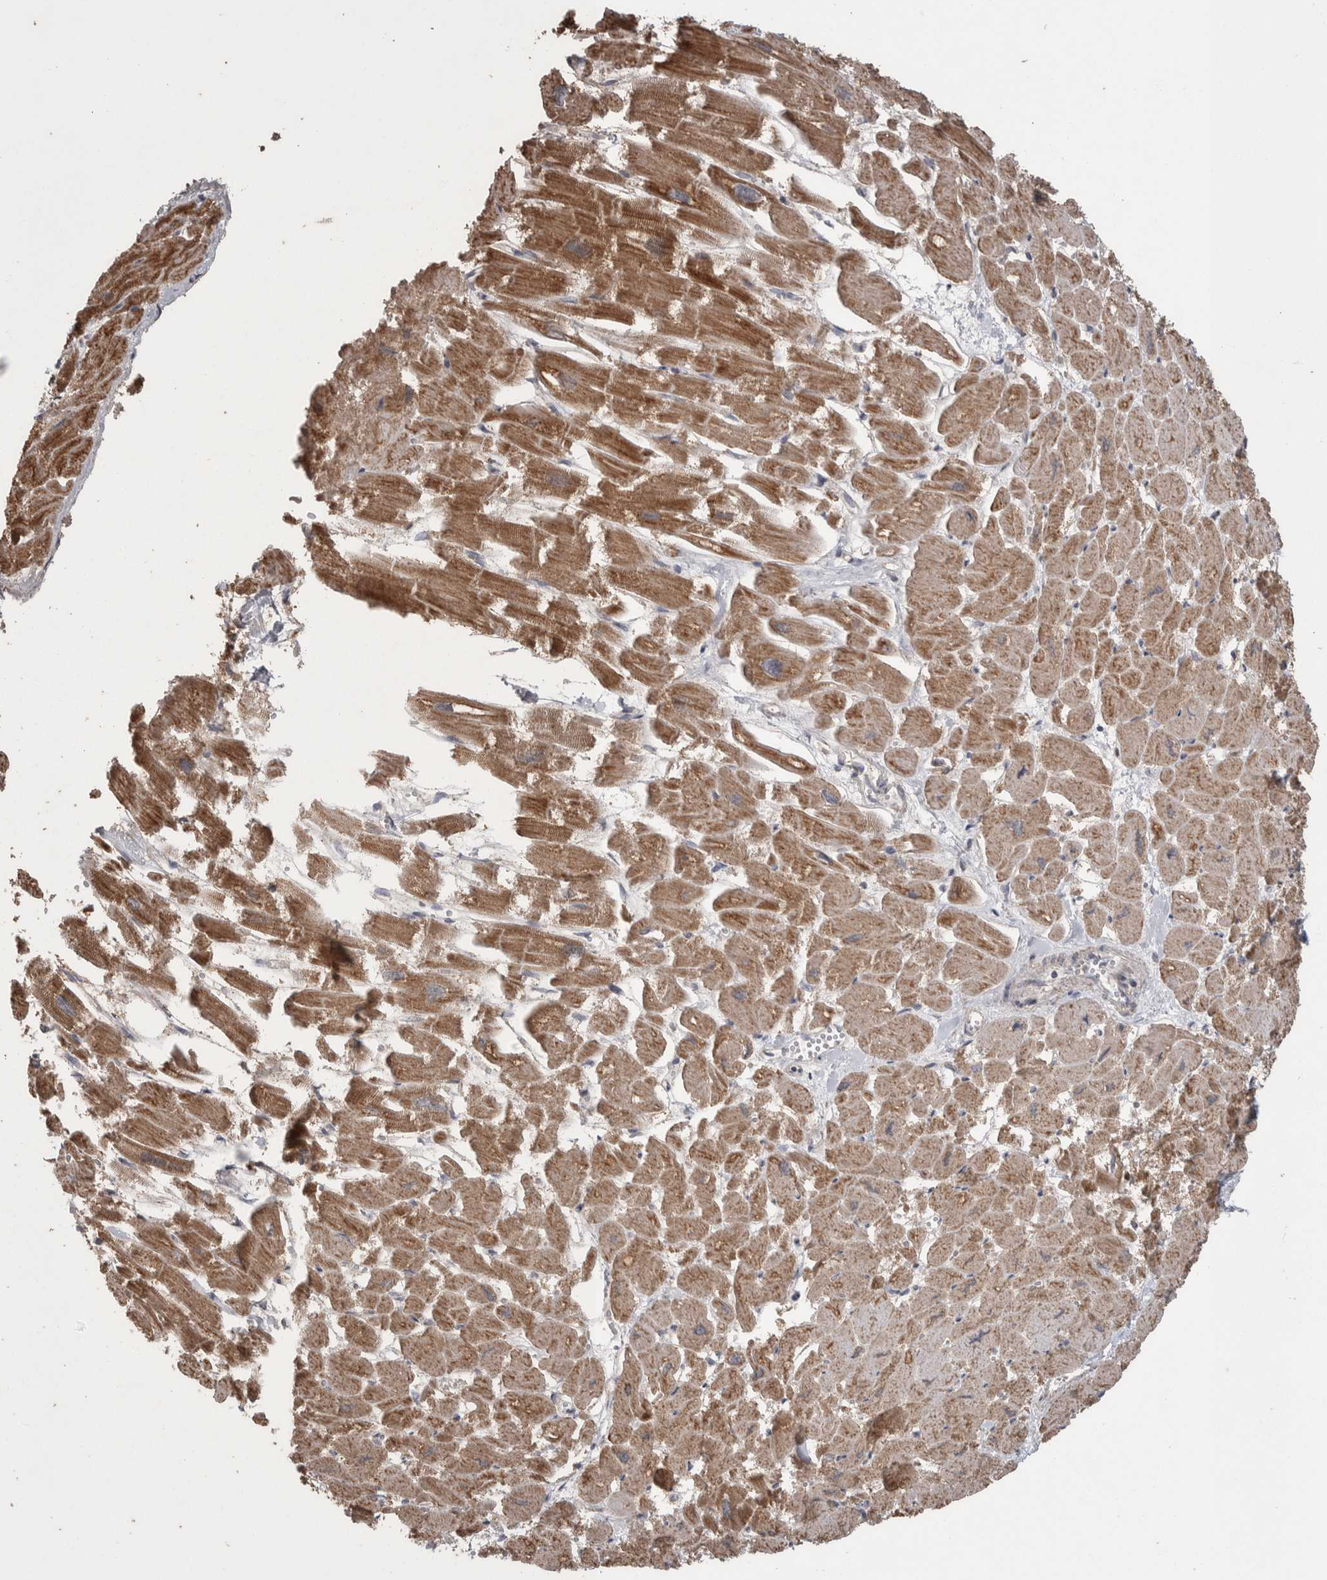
{"staining": {"intensity": "moderate", "quantity": ">75%", "location": "cytoplasmic/membranous"}, "tissue": "heart muscle", "cell_type": "Cardiomyocytes", "image_type": "normal", "snomed": [{"axis": "morphology", "description": "Normal tissue, NOS"}, {"axis": "topography", "description": "Heart"}], "caption": "Unremarkable heart muscle was stained to show a protein in brown. There is medium levels of moderate cytoplasmic/membranous expression in about >75% of cardiomyocytes. The staining is performed using DAB brown chromogen to label protein expression. The nuclei are counter-stained blue using hematoxylin.", "gene": "SCO1", "patient": {"sex": "male", "age": 54}}